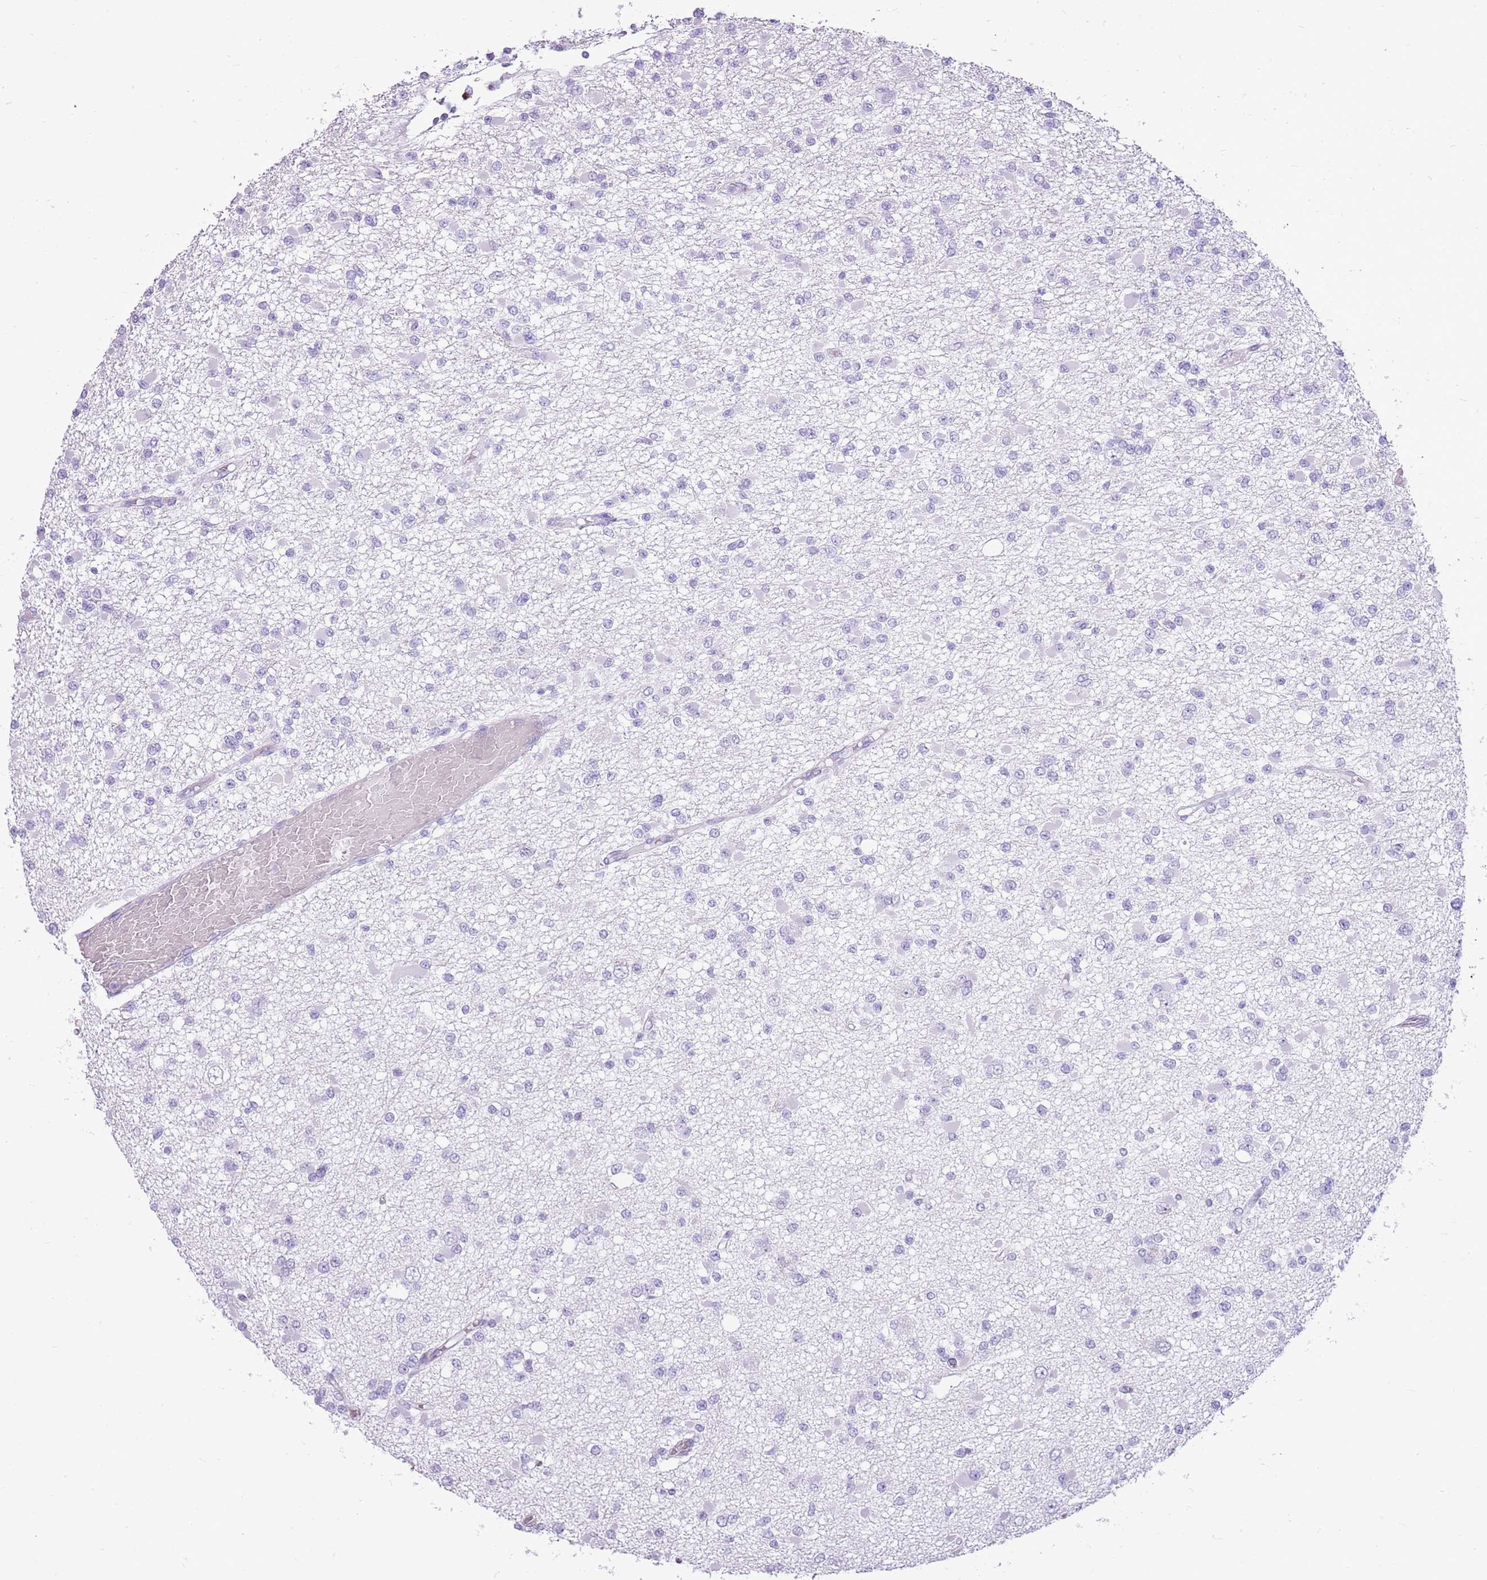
{"staining": {"intensity": "negative", "quantity": "none", "location": "none"}, "tissue": "glioma", "cell_type": "Tumor cells", "image_type": "cancer", "snomed": [{"axis": "morphology", "description": "Glioma, malignant, Low grade"}, {"axis": "topography", "description": "Brain"}], "caption": "Tumor cells show no significant staining in glioma. Brightfield microscopy of immunohistochemistry (IHC) stained with DAB (brown) and hematoxylin (blue), captured at high magnification.", "gene": "ZNF425", "patient": {"sex": "female", "age": 22}}